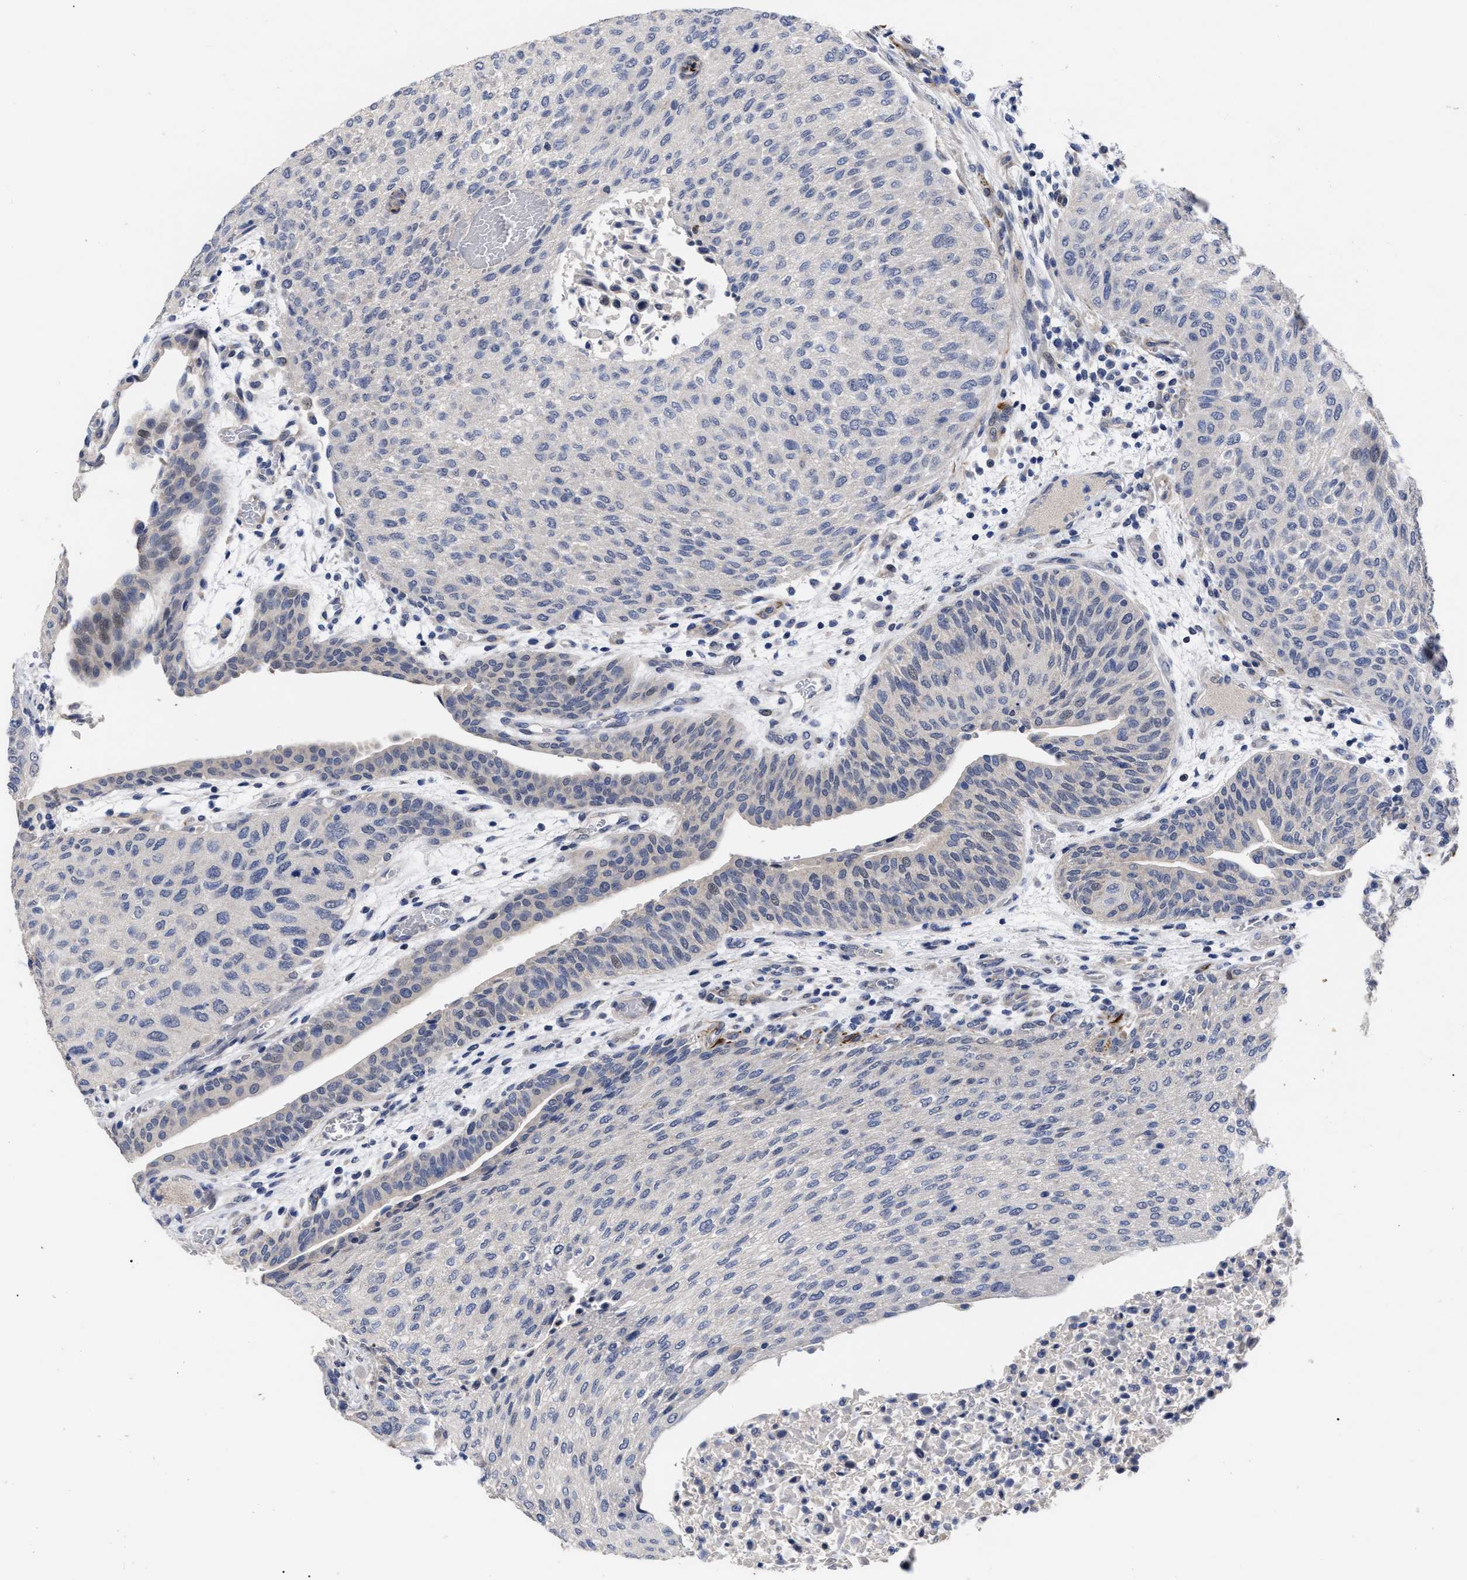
{"staining": {"intensity": "negative", "quantity": "none", "location": "none"}, "tissue": "urothelial cancer", "cell_type": "Tumor cells", "image_type": "cancer", "snomed": [{"axis": "morphology", "description": "Urothelial carcinoma, Low grade"}, {"axis": "morphology", "description": "Urothelial carcinoma, High grade"}, {"axis": "topography", "description": "Urinary bladder"}], "caption": "This is an immunohistochemistry (IHC) photomicrograph of urothelial carcinoma (high-grade). There is no expression in tumor cells.", "gene": "CCN5", "patient": {"sex": "male", "age": 35}}